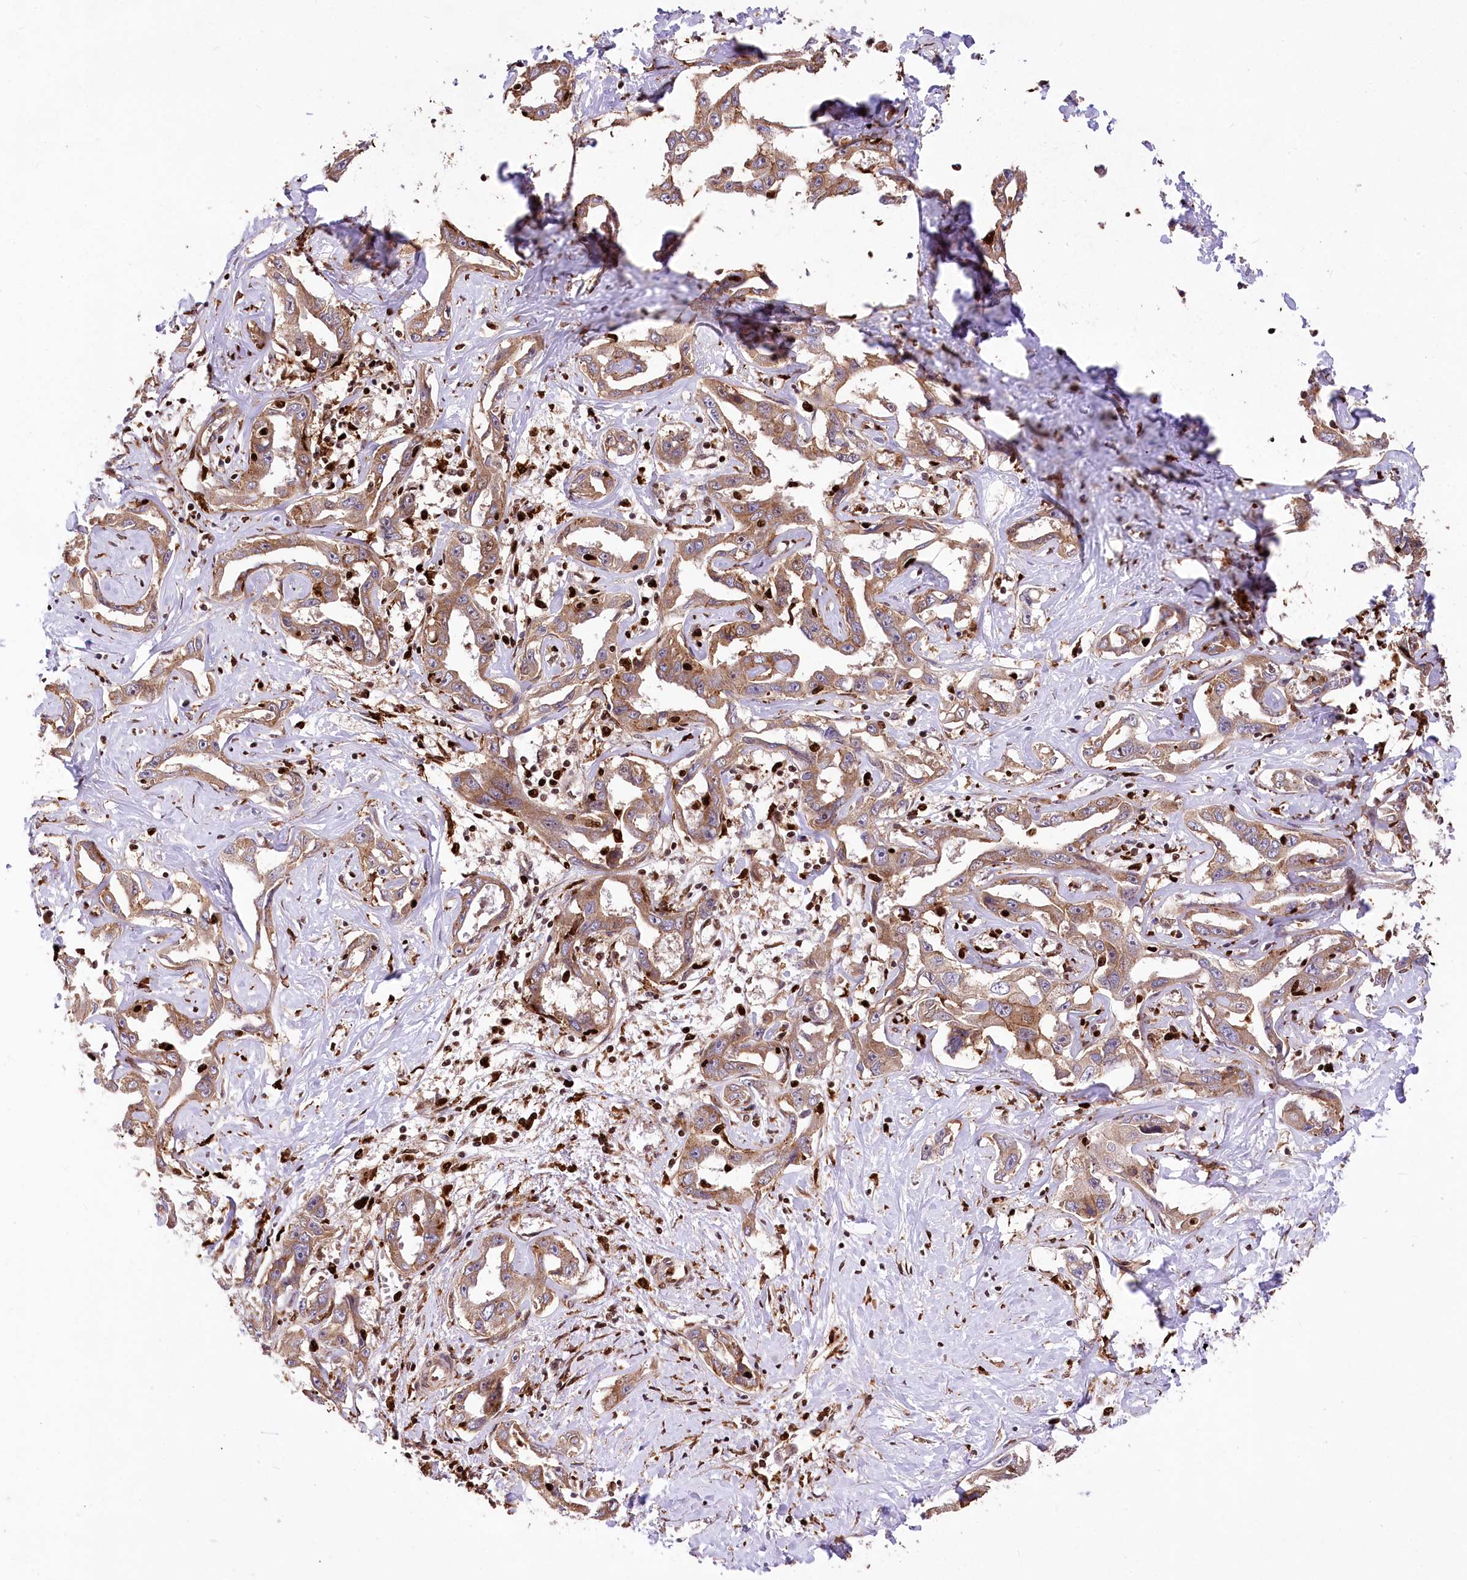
{"staining": {"intensity": "moderate", "quantity": ">75%", "location": "cytoplasmic/membranous"}, "tissue": "liver cancer", "cell_type": "Tumor cells", "image_type": "cancer", "snomed": [{"axis": "morphology", "description": "Cholangiocarcinoma"}, {"axis": "topography", "description": "Liver"}], "caption": "Tumor cells show medium levels of moderate cytoplasmic/membranous expression in approximately >75% of cells in human liver cancer (cholangiocarcinoma).", "gene": "FIGN", "patient": {"sex": "male", "age": 59}}